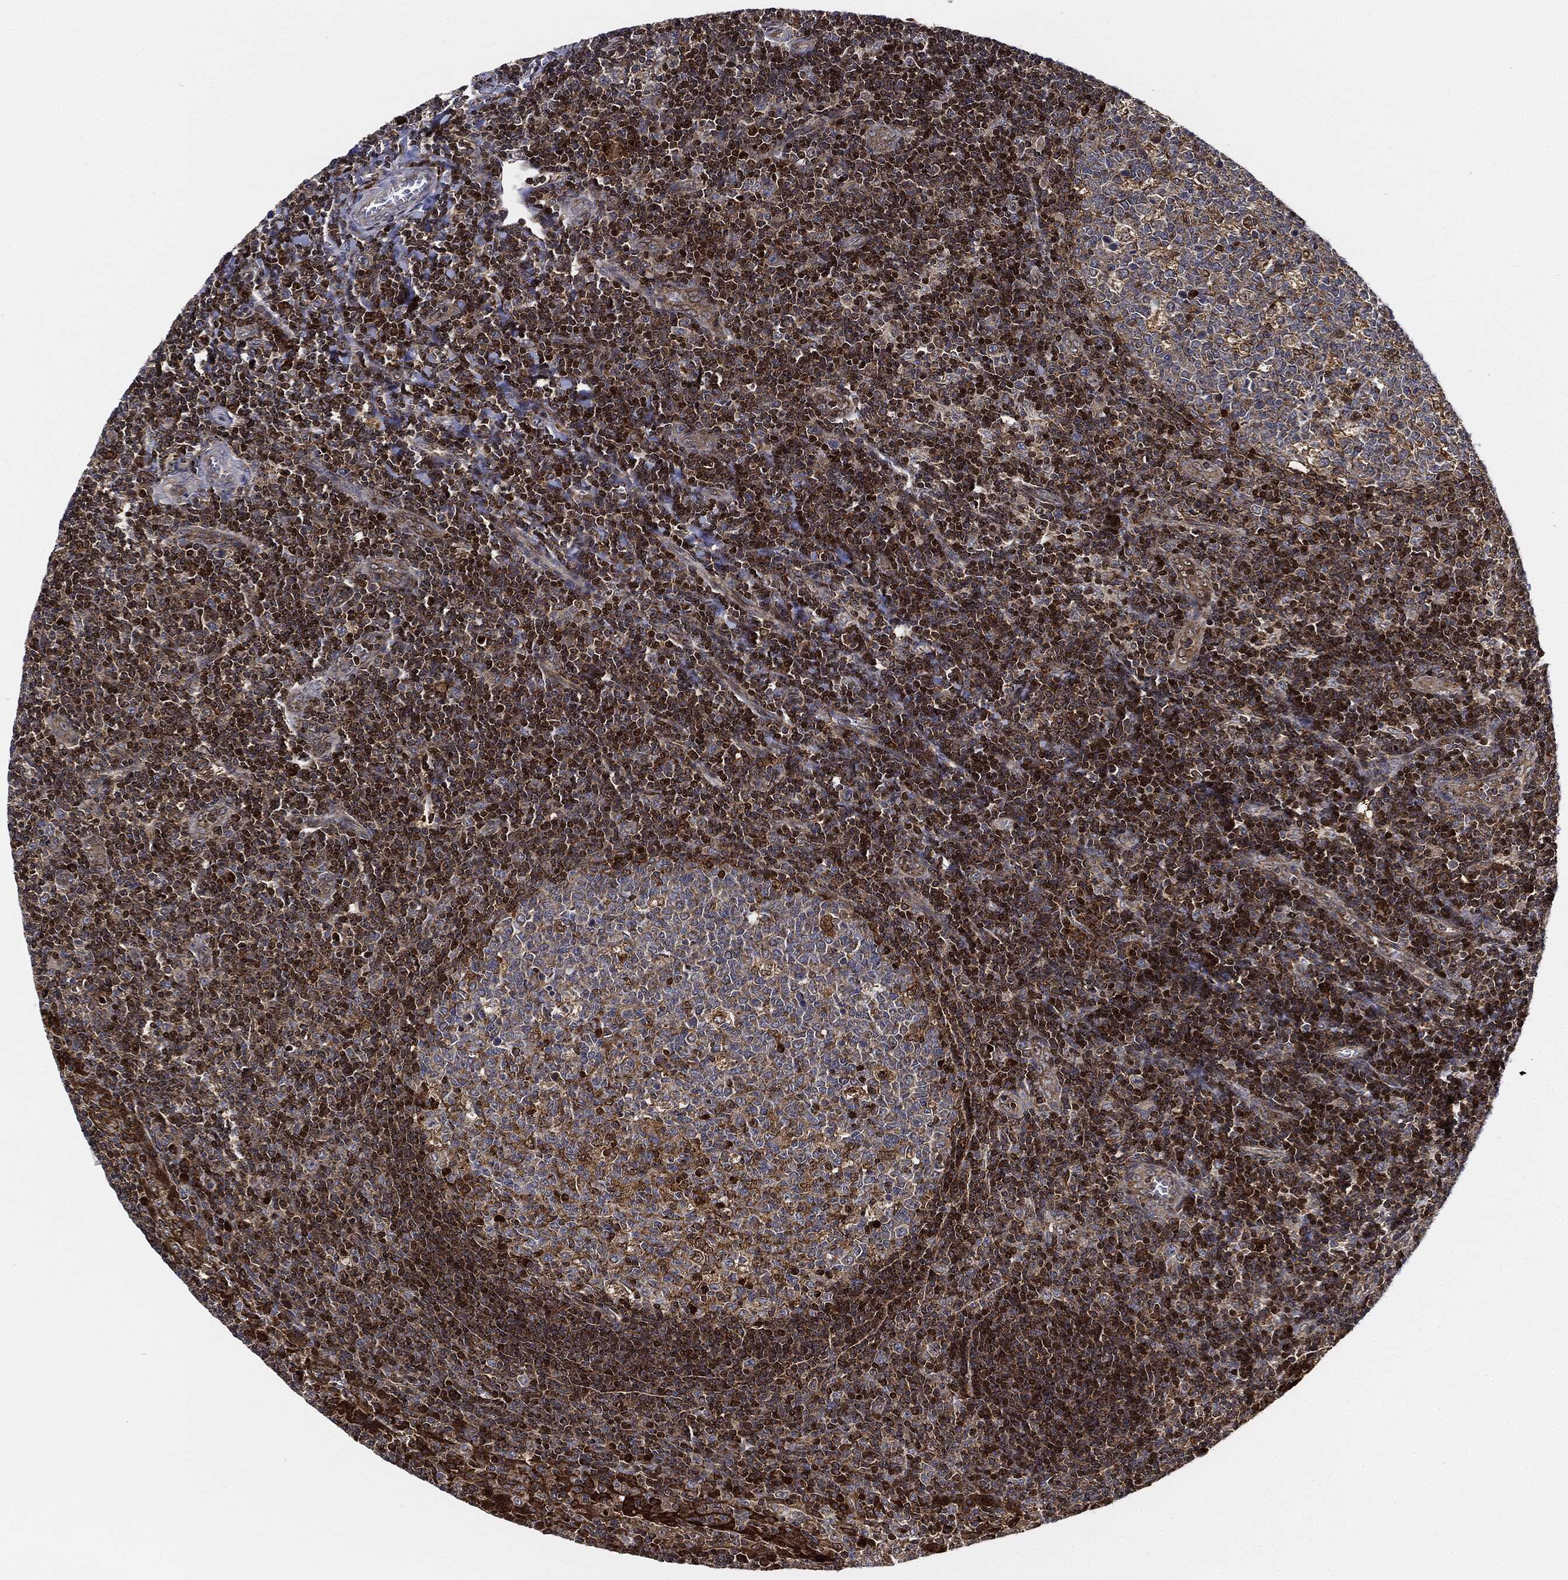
{"staining": {"intensity": "moderate", "quantity": "<25%", "location": "cytoplasmic/membranous"}, "tissue": "tonsil", "cell_type": "Germinal center cells", "image_type": "normal", "snomed": [{"axis": "morphology", "description": "Normal tissue, NOS"}, {"axis": "topography", "description": "Tonsil"}], "caption": "Immunohistochemical staining of normal human tonsil demonstrates moderate cytoplasmic/membranous protein positivity in about <25% of germinal center cells. The staining is performed using DAB (3,3'-diaminobenzidine) brown chromogen to label protein expression. The nuclei are counter-stained blue using hematoxylin.", "gene": "RNASEL", "patient": {"sex": "female", "age": 13}}